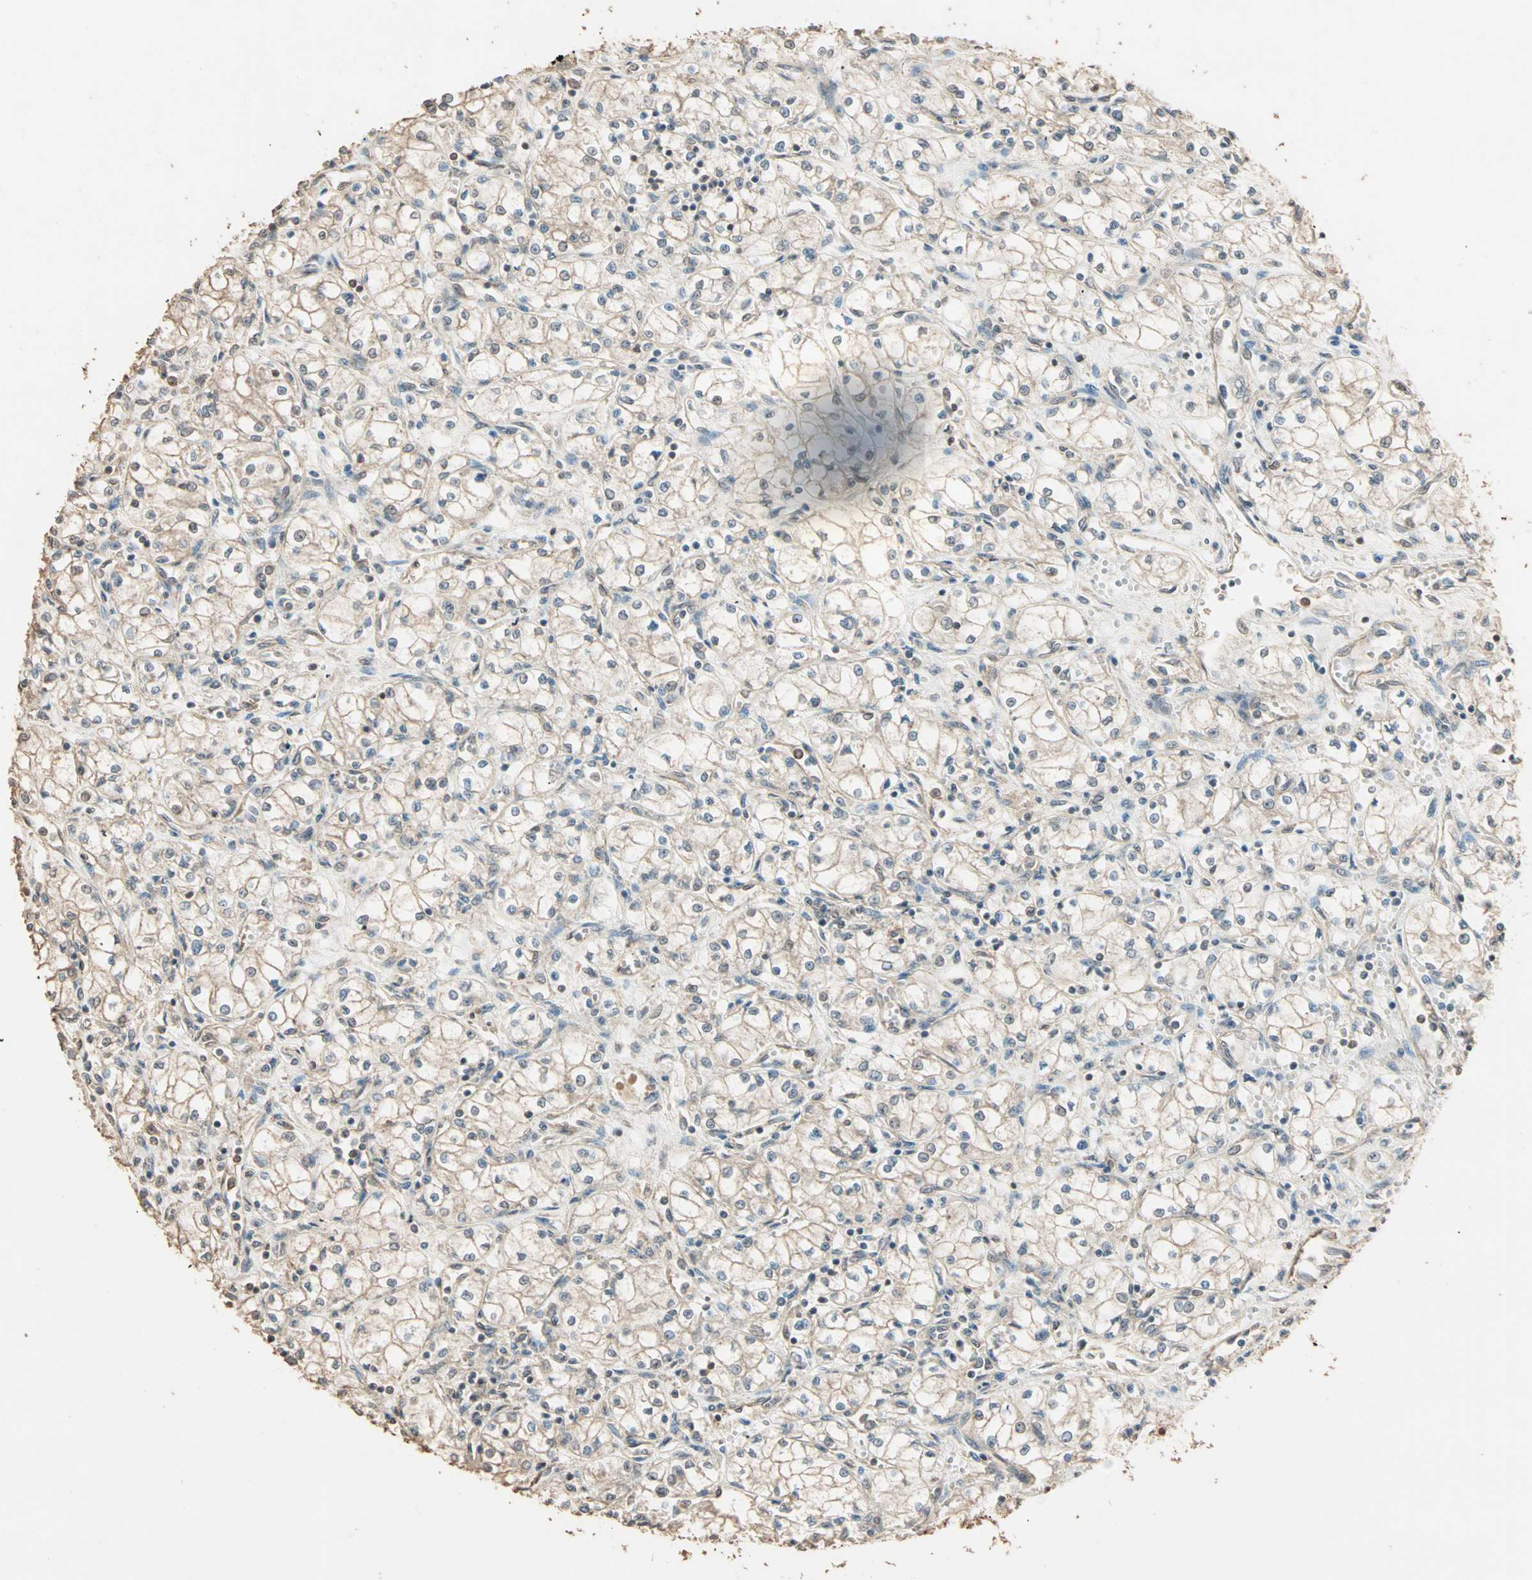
{"staining": {"intensity": "weak", "quantity": ">75%", "location": "cytoplasmic/membranous"}, "tissue": "renal cancer", "cell_type": "Tumor cells", "image_type": "cancer", "snomed": [{"axis": "morphology", "description": "Normal tissue, NOS"}, {"axis": "morphology", "description": "Adenocarcinoma, NOS"}, {"axis": "topography", "description": "Kidney"}], "caption": "IHC image of neoplastic tissue: renal adenocarcinoma stained using immunohistochemistry reveals low levels of weak protein expression localized specifically in the cytoplasmic/membranous of tumor cells, appearing as a cytoplasmic/membranous brown color.", "gene": "ZBTB33", "patient": {"sex": "male", "age": 59}}